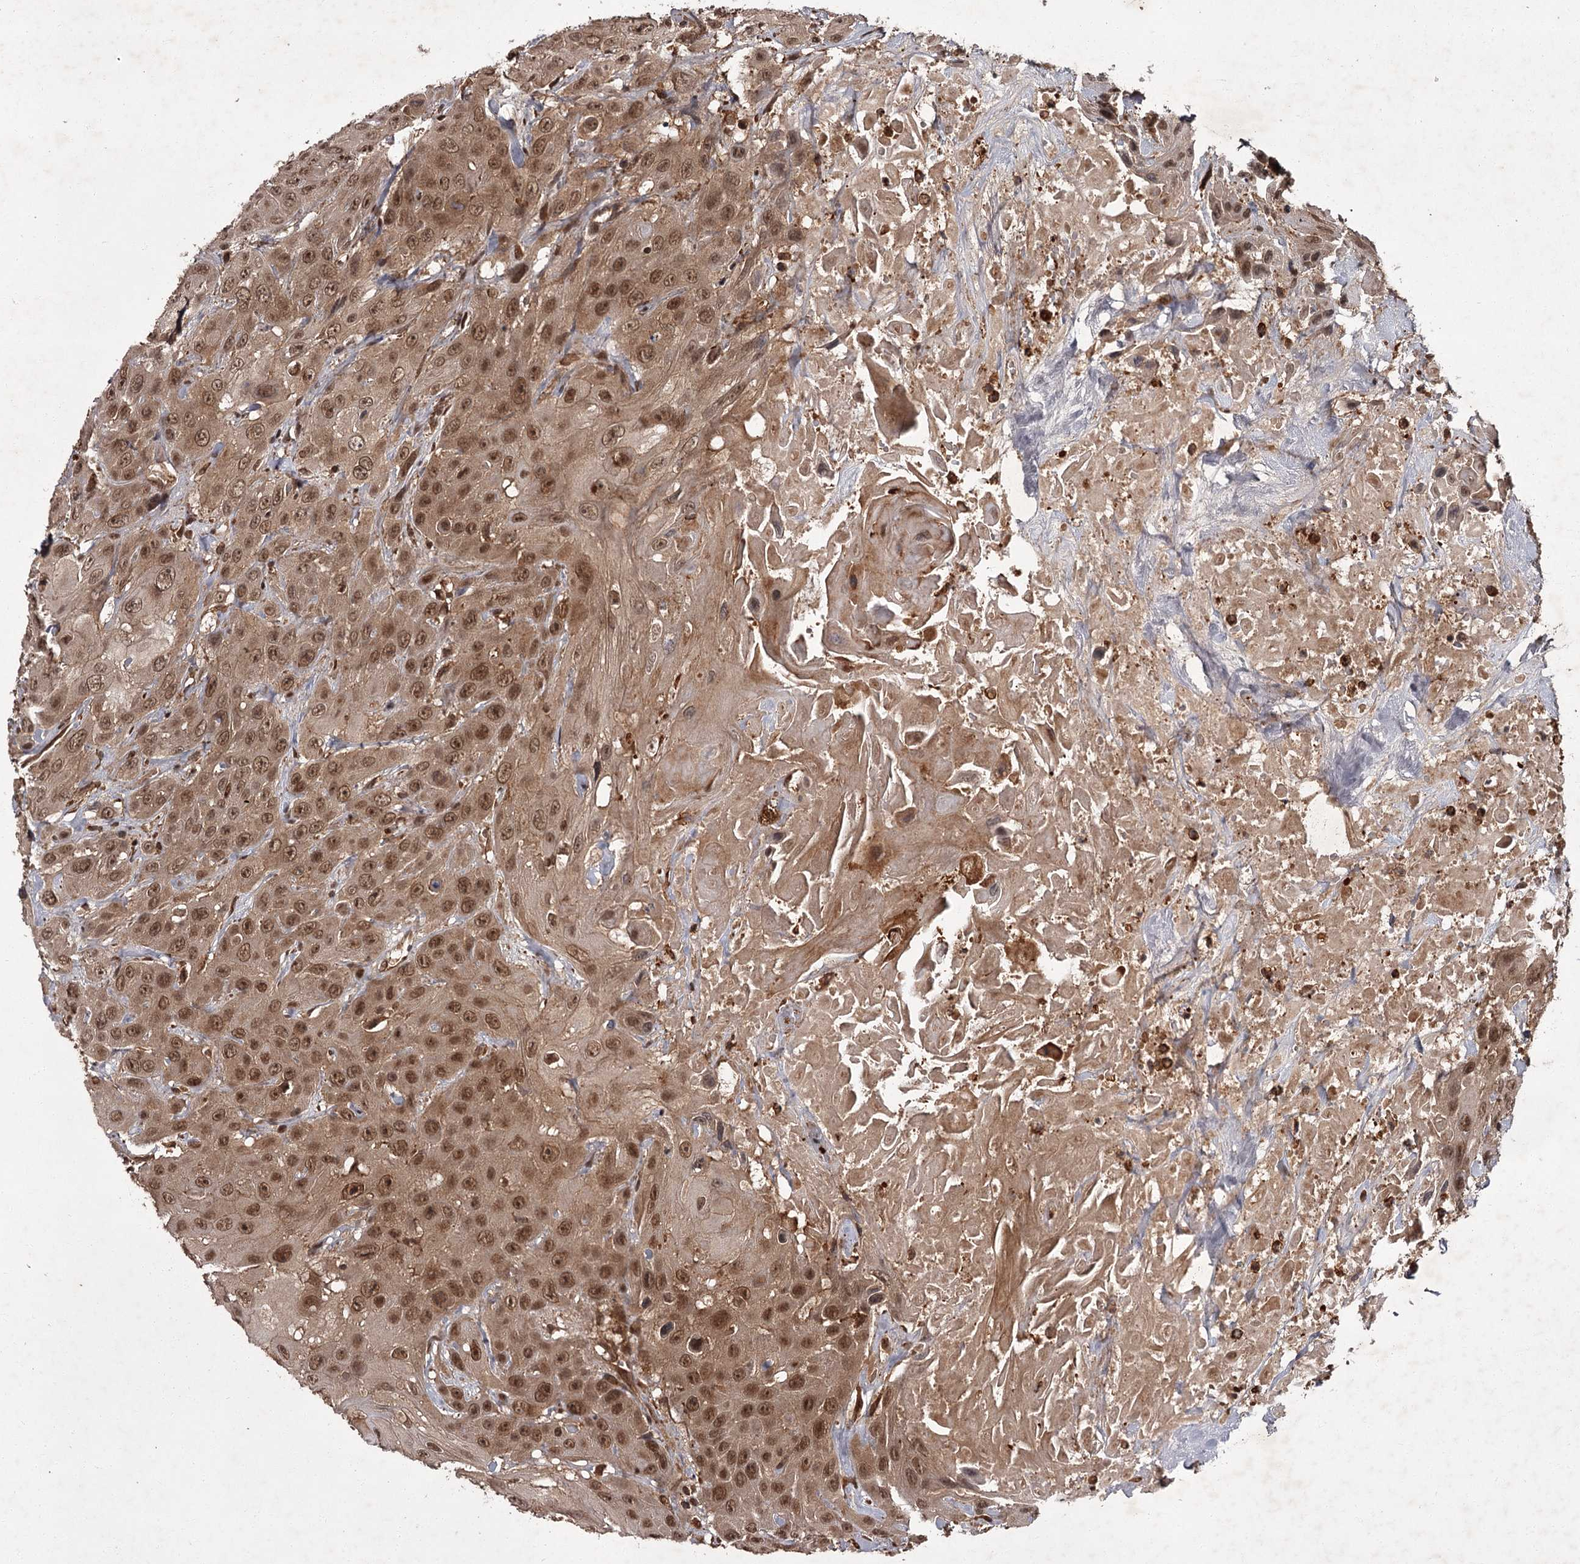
{"staining": {"intensity": "moderate", "quantity": ">75%", "location": "cytoplasmic/membranous,nuclear"}, "tissue": "head and neck cancer", "cell_type": "Tumor cells", "image_type": "cancer", "snomed": [{"axis": "morphology", "description": "Squamous cell carcinoma, NOS"}, {"axis": "topography", "description": "Head-Neck"}], "caption": "This is an image of immunohistochemistry (IHC) staining of squamous cell carcinoma (head and neck), which shows moderate expression in the cytoplasmic/membranous and nuclear of tumor cells.", "gene": "TBC1D23", "patient": {"sex": "male", "age": 81}}